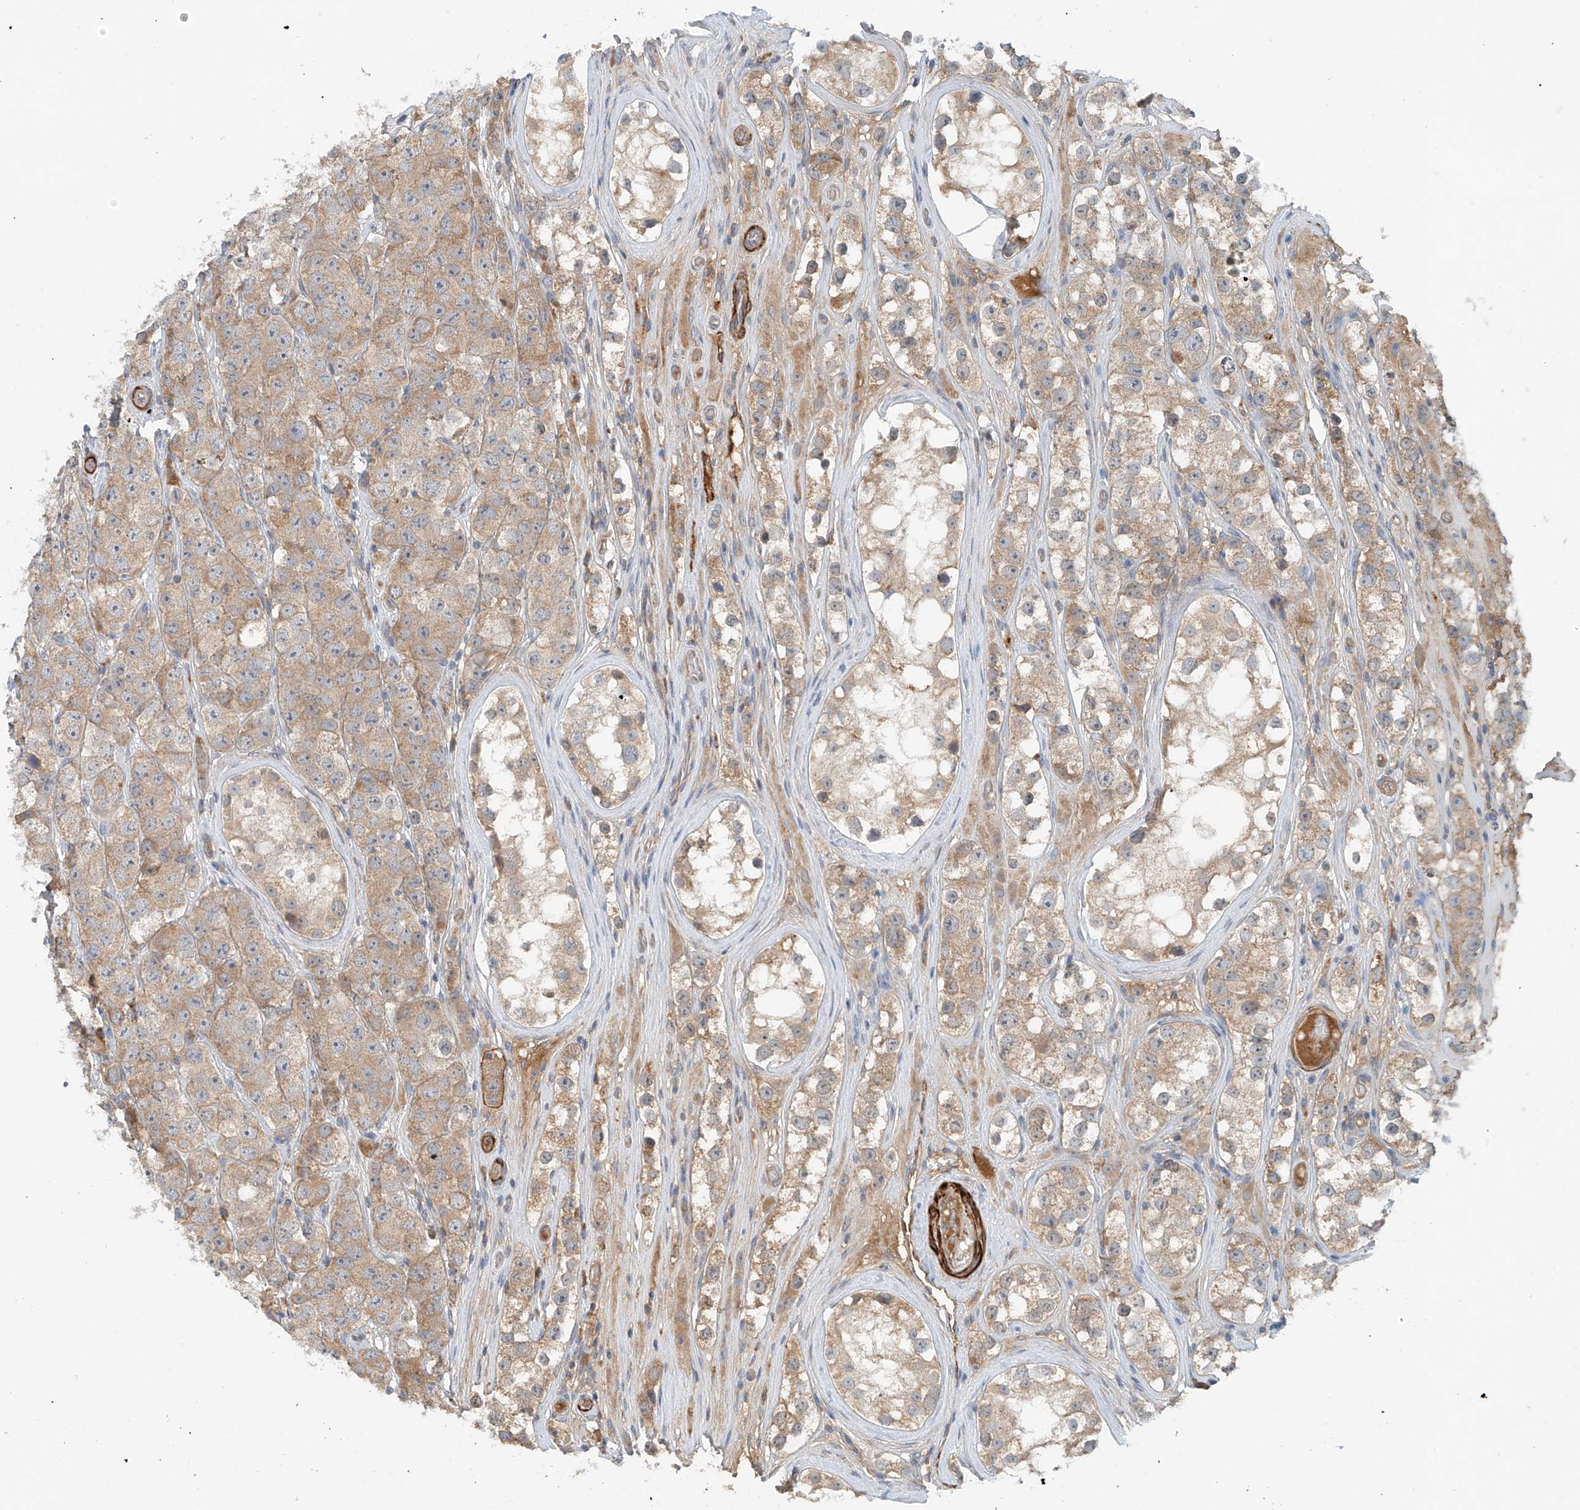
{"staining": {"intensity": "weak", "quantity": ">75%", "location": "cytoplasmic/membranous"}, "tissue": "testis cancer", "cell_type": "Tumor cells", "image_type": "cancer", "snomed": [{"axis": "morphology", "description": "Seminoma, NOS"}, {"axis": "topography", "description": "Testis"}], "caption": "Seminoma (testis) tissue displays weak cytoplasmic/membranous staining in about >75% of tumor cells, visualized by immunohistochemistry.", "gene": "LYRM9", "patient": {"sex": "male", "age": 28}}